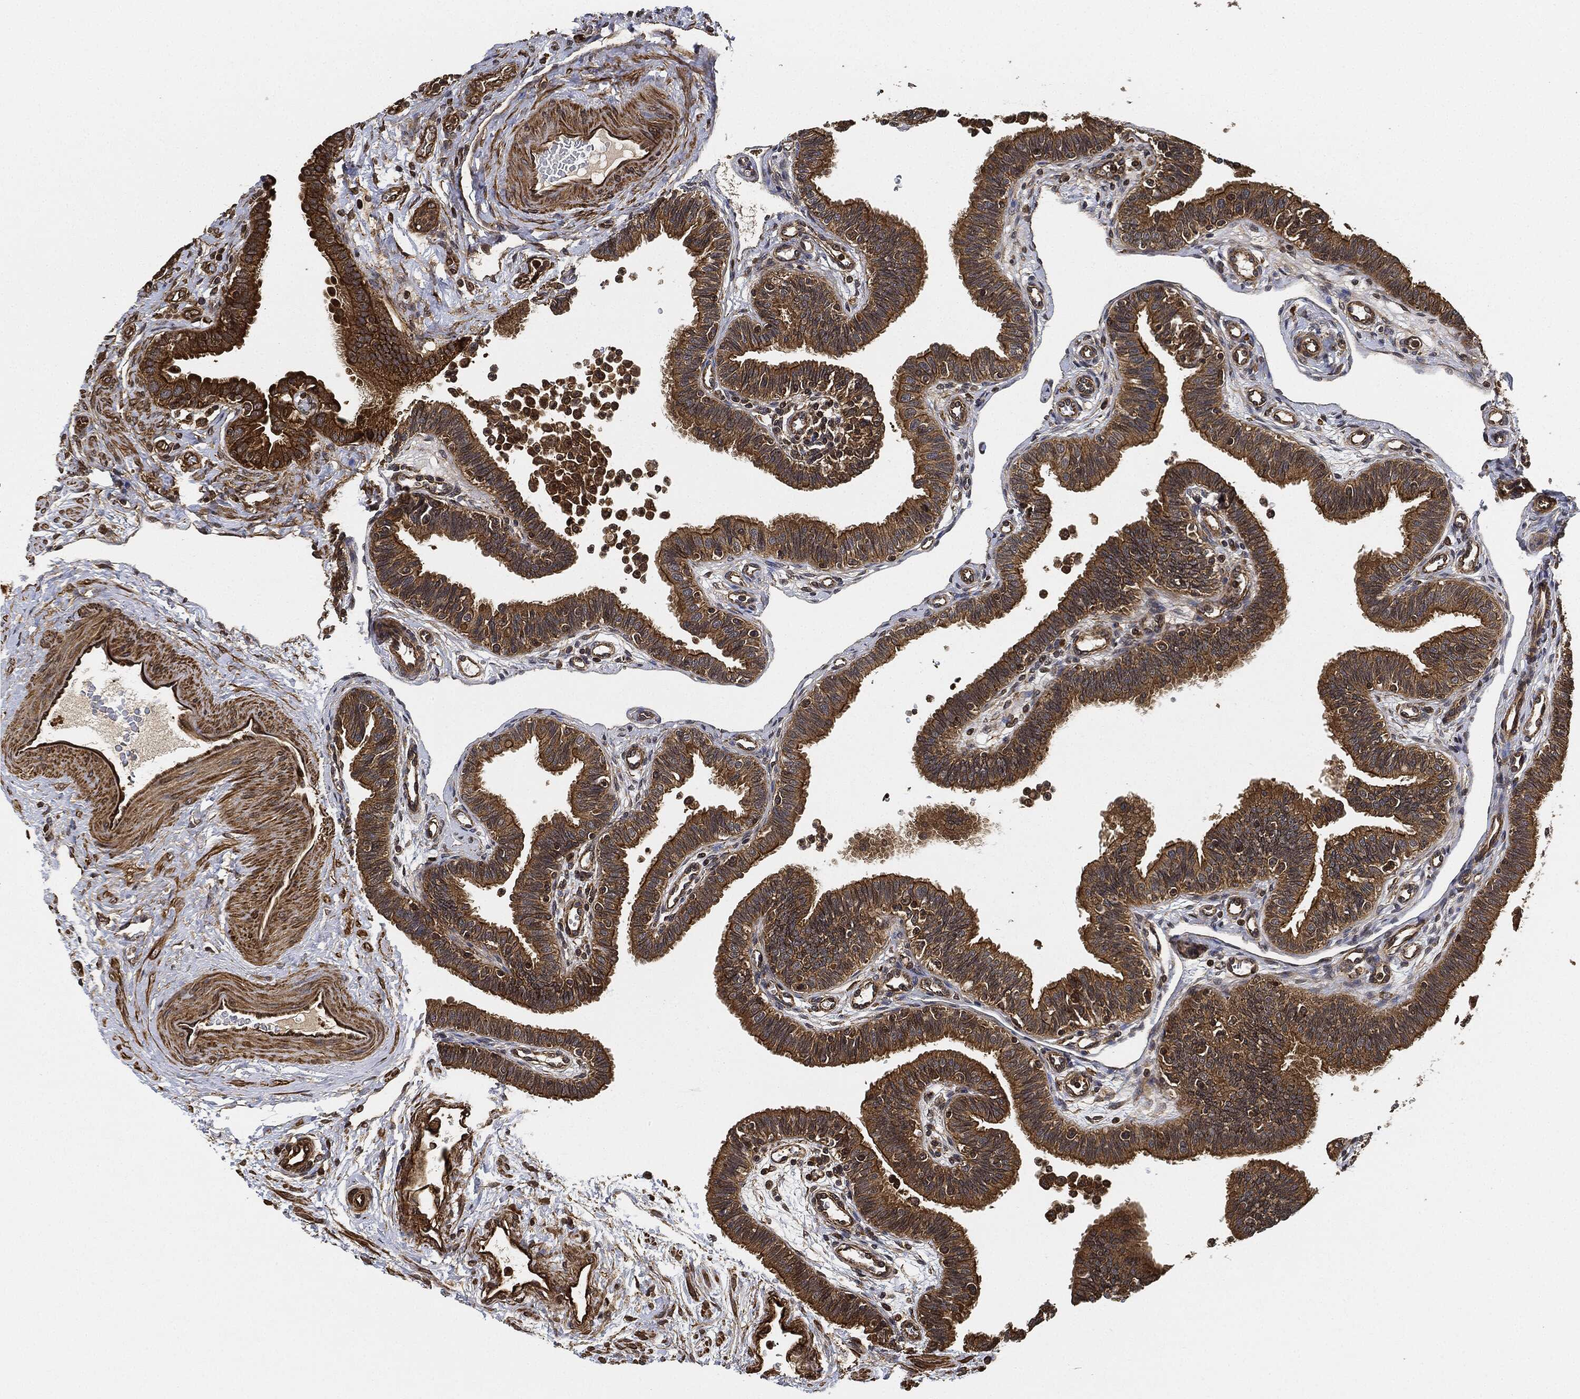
{"staining": {"intensity": "strong", "quantity": ">75%", "location": "cytoplasmic/membranous"}, "tissue": "fallopian tube", "cell_type": "Glandular cells", "image_type": "normal", "snomed": [{"axis": "morphology", "description": "Normal tissue, NOS"}, {"axis": "topography", "description": "Fallopian tube"}], "caption": "Fallopian tube was stained to show a protein in brown. There is high levels of strong cytoplasmic/membranous positivity in about >75% of glandular cells. The staining was performed using DAB (3,3'-diaminobenzidine) to visualize the protein expression in brown, while the nuclei were stained in blue with hematoxylin (Magnification: 20x).", "gene": "CEP290", "patient": {"sex": "female", "age": 36}}